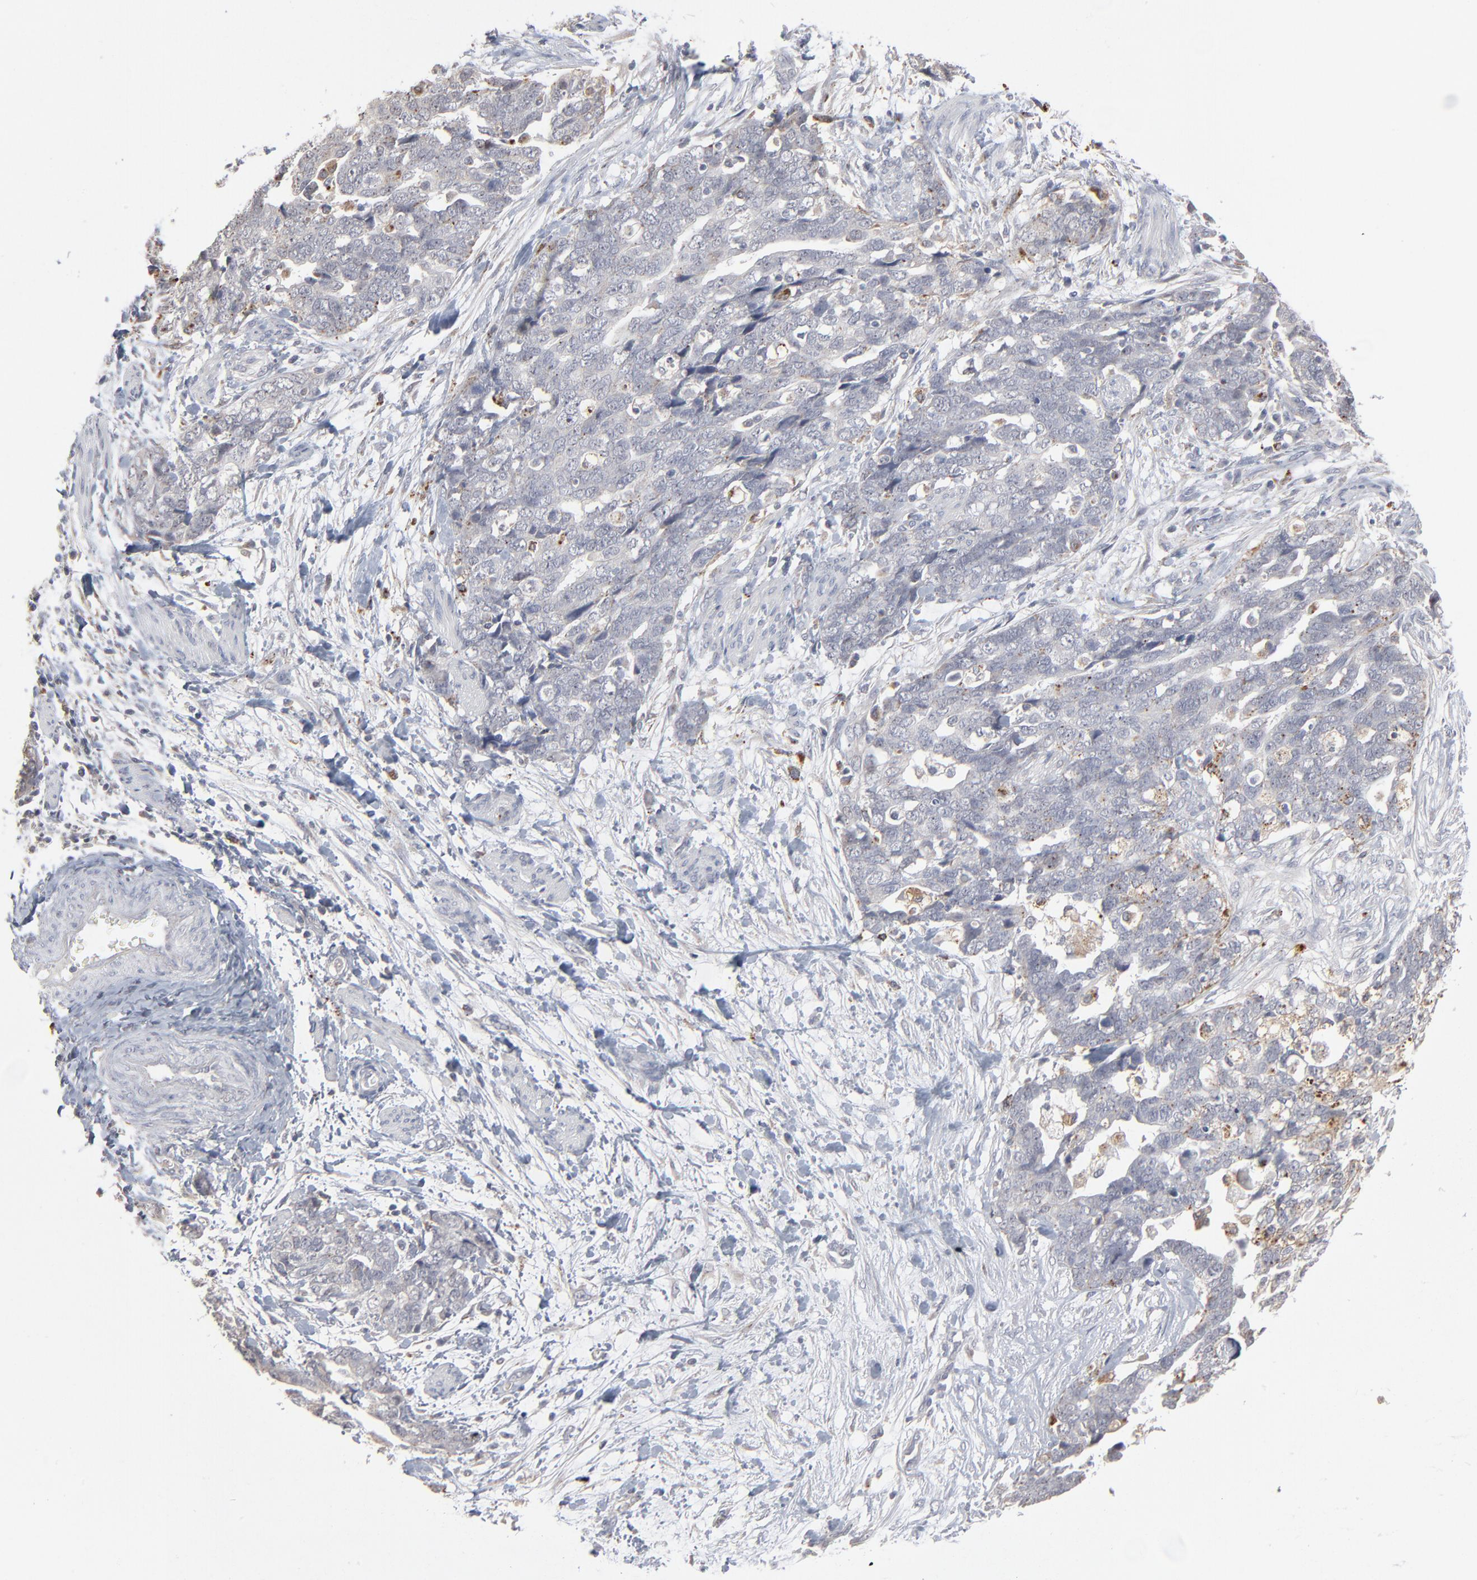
{"staining": {"intensity": "negative", "quantity": "none", "location": "none"}, "tissue": "ovarian cancer", "cell_type": "Tumor cells", "image_type": "cancer", "snomed": [{"axis": "morphology", "description": "Normal tissue, NOS"}, {"axis": "morphology", "description": "Cystadenocarcinoma, serous, NOS"}, {"axis": "topography", "description": "Fallopian tube"}, {"axis": "topography", "description": "Ovary"}], "caption": "High magnification brightfield microscopy of ovarian serous cystadenocarcinoma stained with DAB (3,3'-diaminobenzidine) (brown) and counterstained with hematoxylin (blue): tumor cells show no significant positivity.", "gene": "POMT2", "patient": {"sex": "female", "age": 56}}